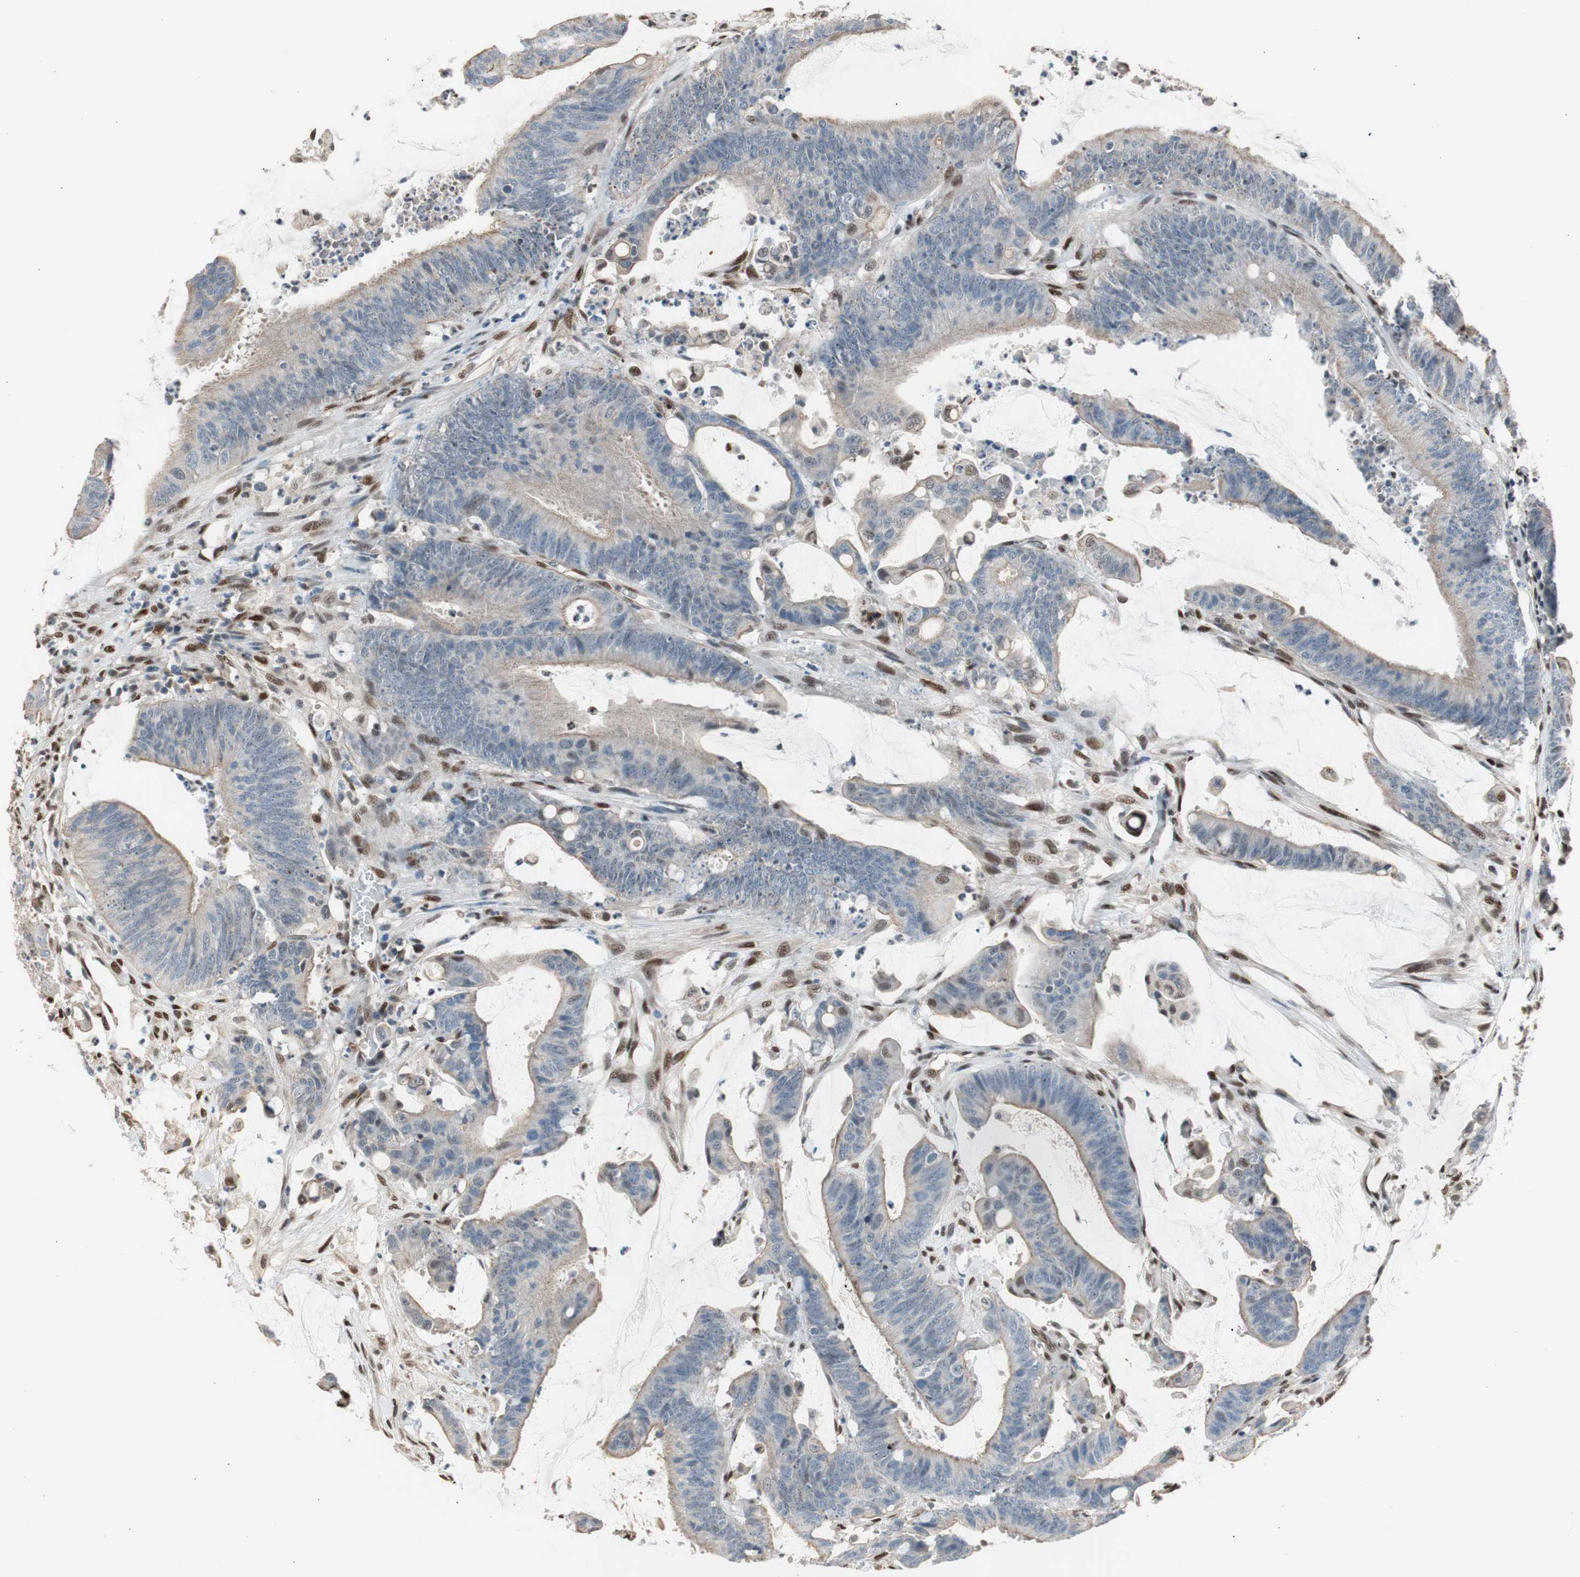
{"staining": {"intensity": "weak", "quantity": "<25%", "location": "cytoplasmic/membranous"}, "tissue": "colorectal cancer", "cell_type": "Tumor cells", "image_type": "cancer", "snomed": [{"axis": "morphology", "description": "Adenocarcinoma, NOS"}, {"axis": "topography", "description": "Rectum"}], "caption": "The micrograph exhibits no significant positivity in tumor cells of colorectal cancer (adenocarcinoma). (Immunohistochemistry, brightfield microscopy, high magnification).", "gene": "PML", "patient": {"sex": "female", "age": 66}}